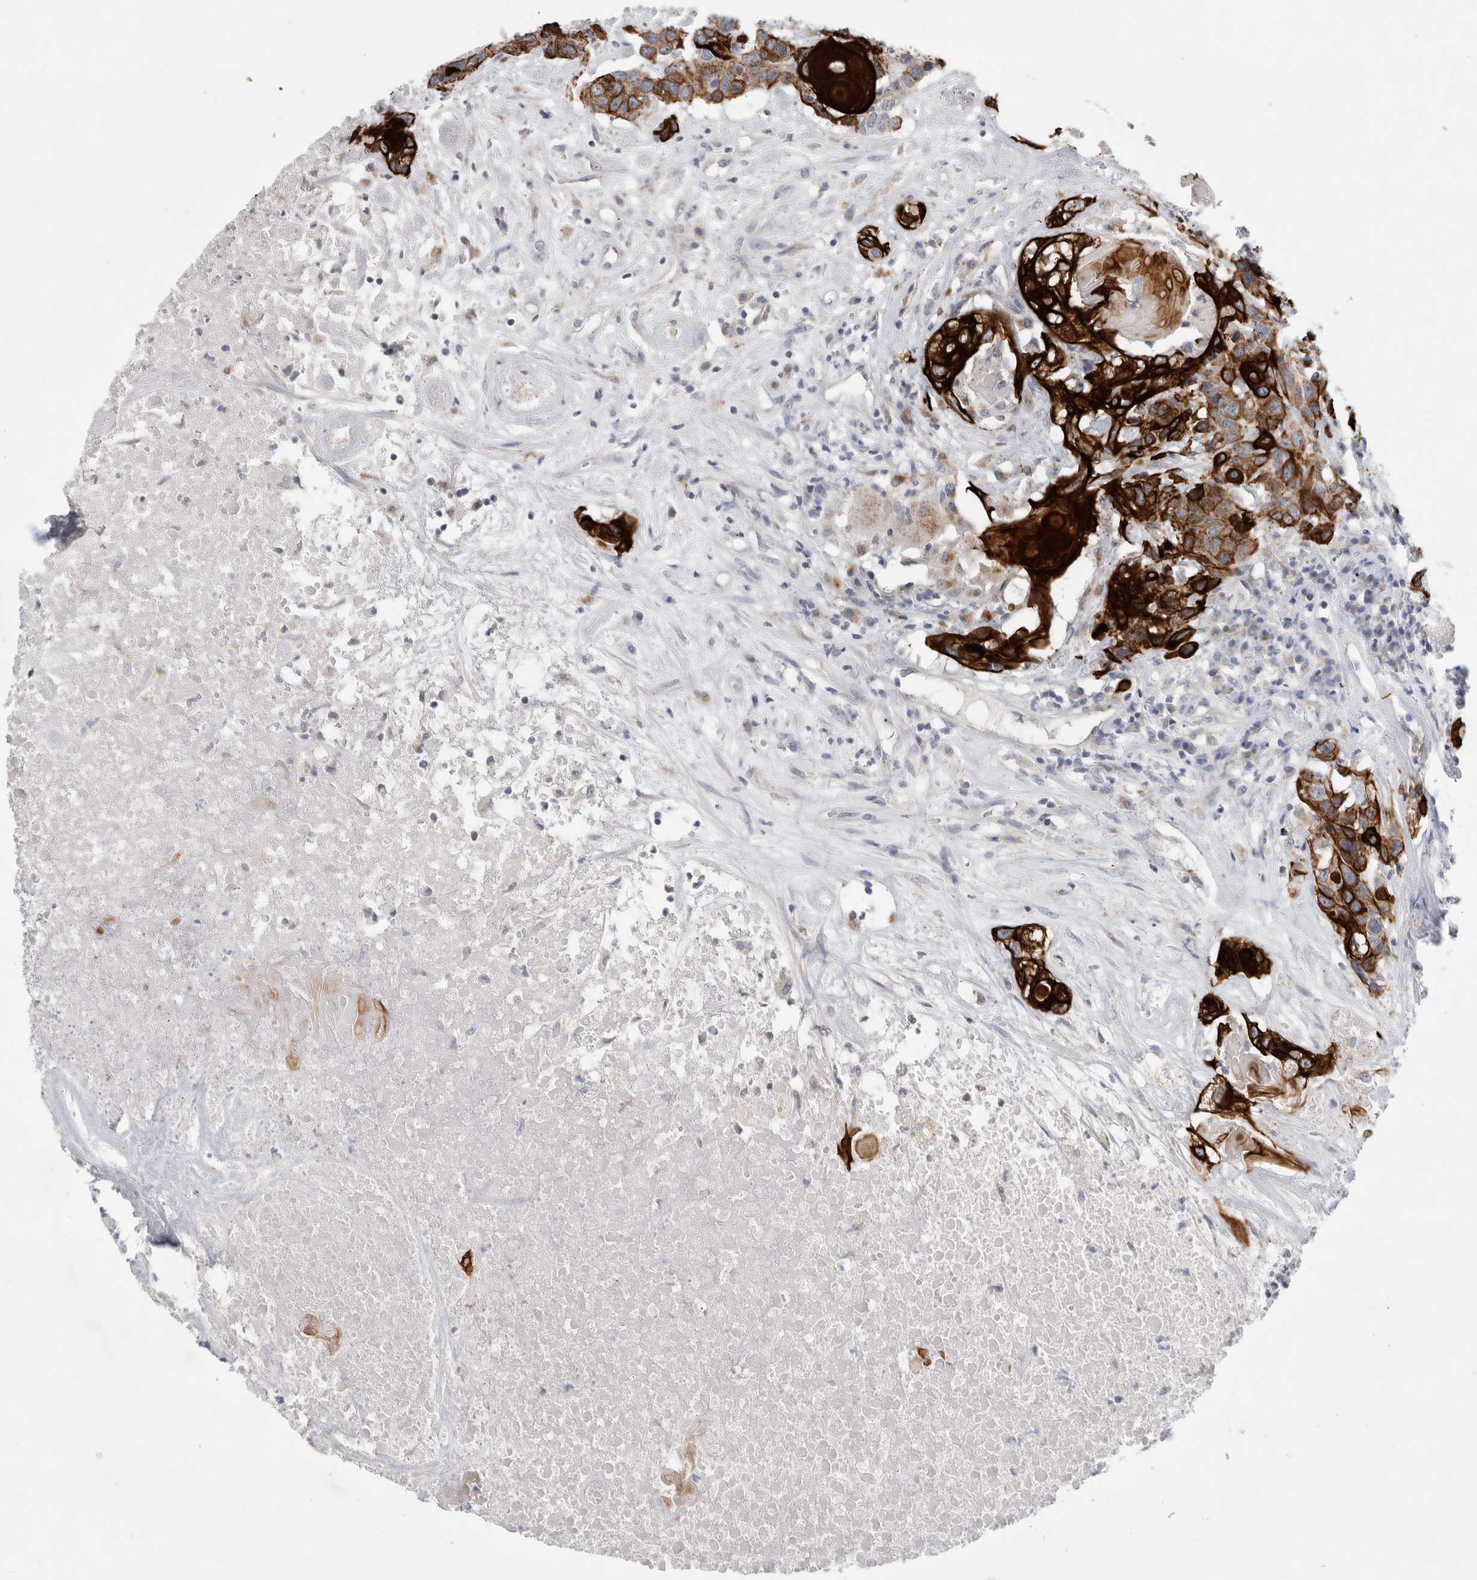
{"staining": {"intensity": "strong", "quantity": "25%-75%", "location": "cytoplasmic/membranous"}, "tissue": "head and neck cancer", "cell_type": "Tumor cells", "image_type": "cancer", "snomed": [{"axis": "morphology", "description": "Squamous cell carcinoma, NOS"}, {"axis": "topography", "description": "Head-Neck"}], "caption": "Human head and neck cancer stained with a brown dye reveals strong cytoplasmic/membranous positive expression in about 25%-75% of tumor cells.", "gene": "GAA", "patient": {"sex": "male", "age": 66}}